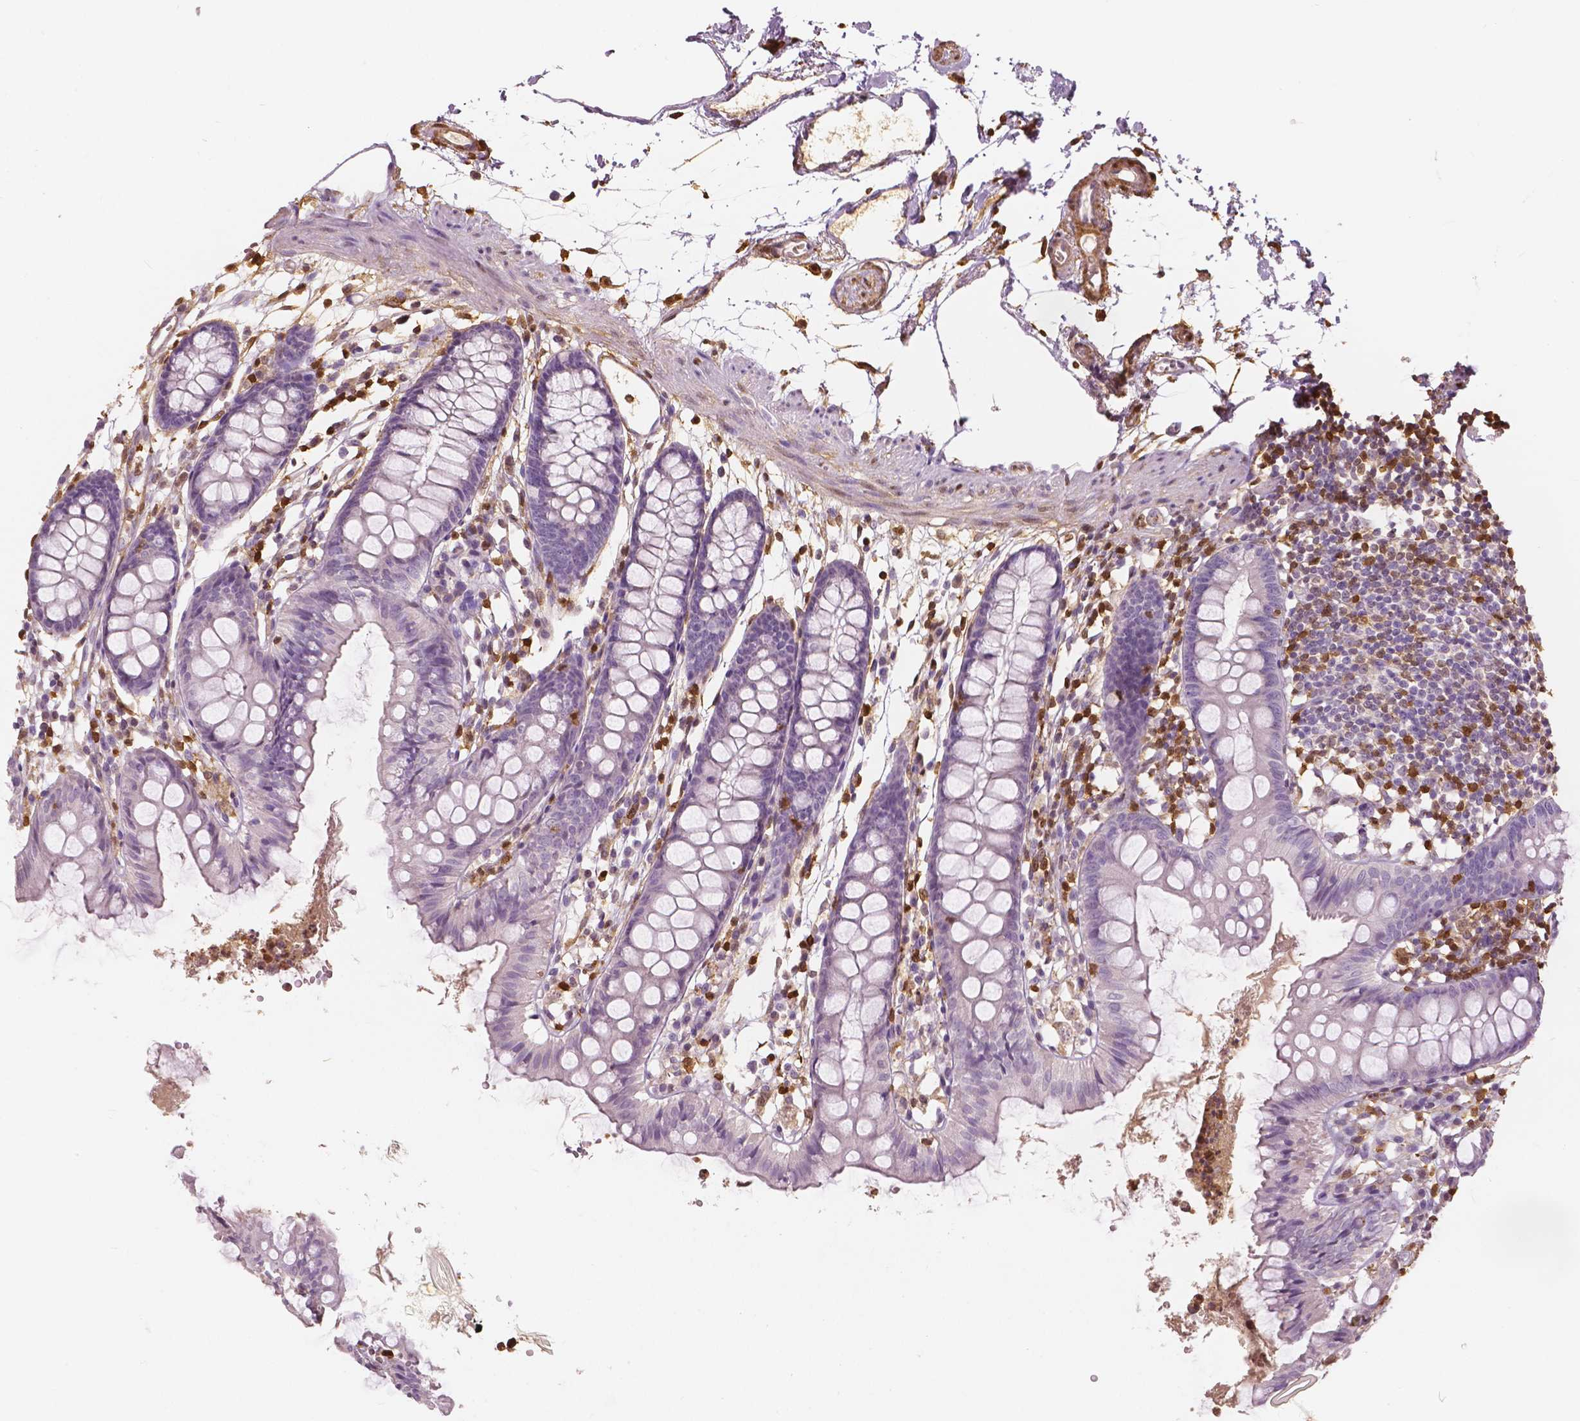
{"staining": {"intensity": "weak", "quantity": "25%-75%", "location": "cytoplasmic/membranous"}, "tissue": "colon", "cell_type": "Endothelial cells", "image_type": "normal", "snomed": [{"axis": "morphology", "description": "Normal tissue, NOS"}, {"axis": "topography", "description": "Colon"}], "caption": "Protein expression analysis of unremarkable colon displays weak cytoplasmic/membranous positivity in about 25%-75% of endothelial cells.", "gene": "S100A4", "patient": {"sex": "female", "age": 84}}